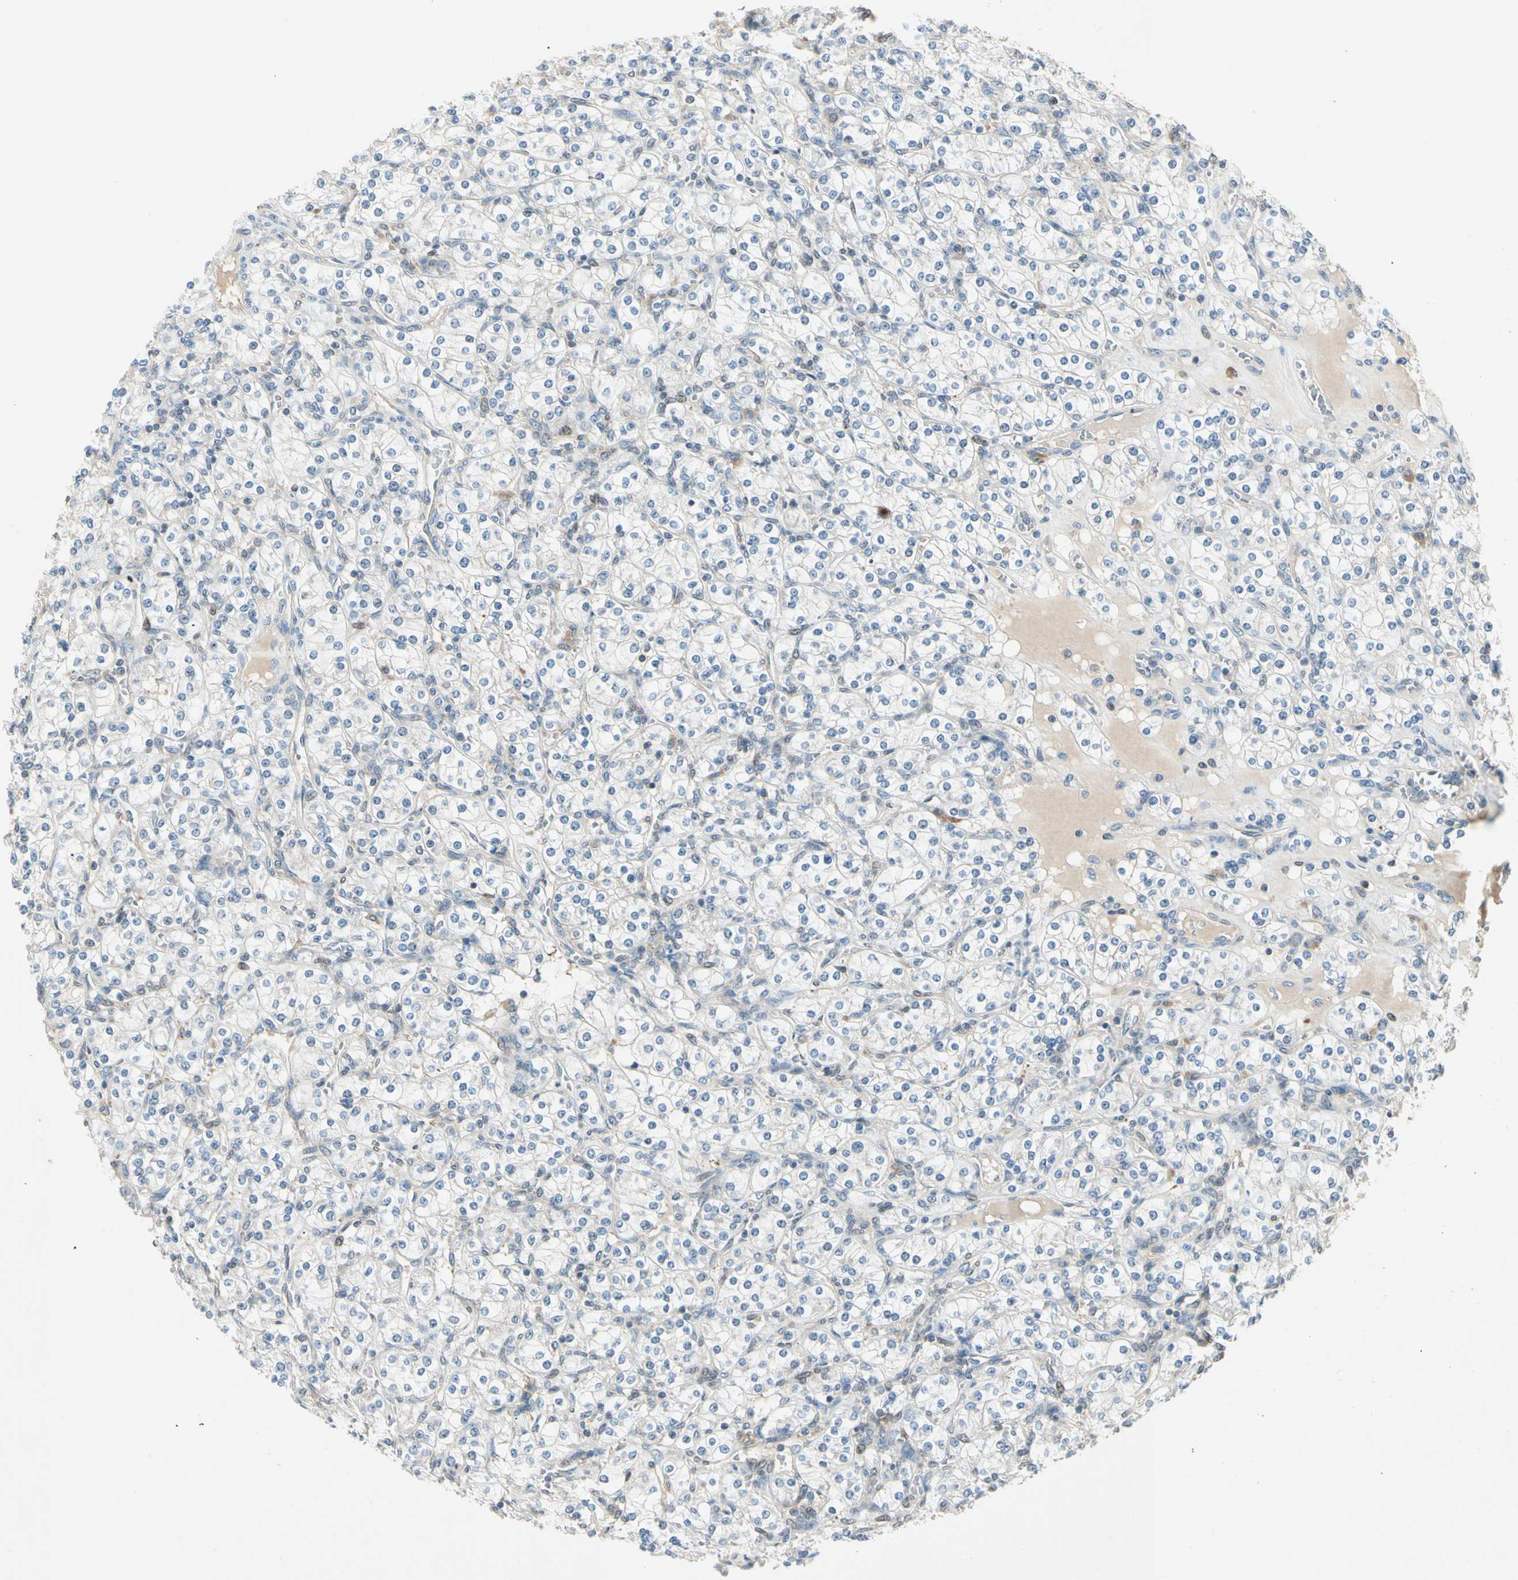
{"staining": {"intensity": "negative", "quantity": "none", "location": "none"}, "tissue": "renal cancer", "cell_type": "Tumor cells", "image_type": "cancer", "snomed": [{"axis": "morphology", "description": "Adenocarcinoma, NOS"}, {"axis": "topography", "description": "Kidney"}], "caption": "High power microscopy photomicrograph of an immunohistochemistry (IHC) image of adenocarcinoma (renal), revealing no significant positivity in tumor cells.", "gene": "IL1R1", "patient": {"sex": "male", "age": 77}}